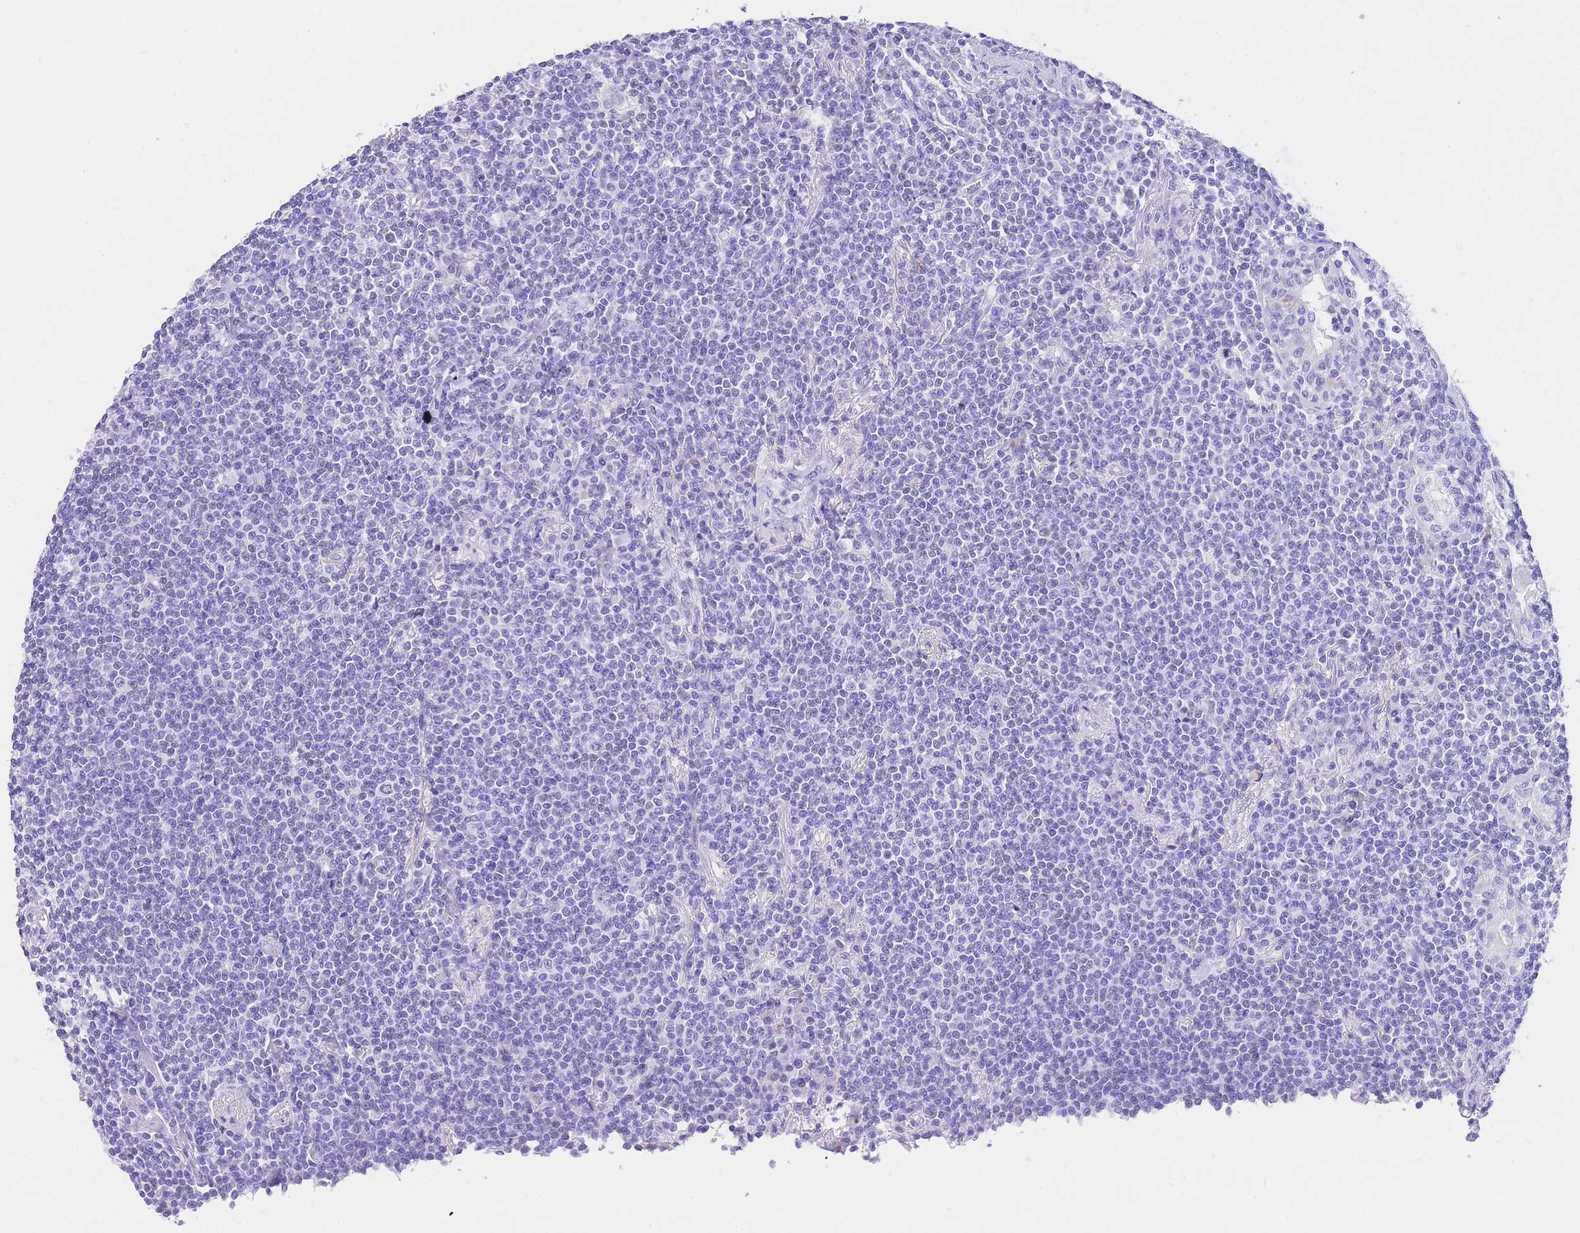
{"staining": {"intensity": "negative", "quantity": "none", "location": "none"}, "tissue": "lymphoma", "cell_type": "Tumor cells", "image_type": "cancer", "snomed": [{"axis": "morphology", "description": "Malignant lymphoma, non-Hodgkin's type, Low grade"}, {"axis": "topography", "description": "Lung"}], "caption": "IHC histopathology image of low-grade malignant lymphoma, non-Hodgkin's type stained for a protein (brown), which reveals no expression in tumor cells. (Stains: DAB immunohistochemistry (IHC) with hematoxylin counter stain, Microscopy: brightfield microscopy at high magnification).", "gene": "NKD2", "patient": {"sex": "female", "age": 71}}